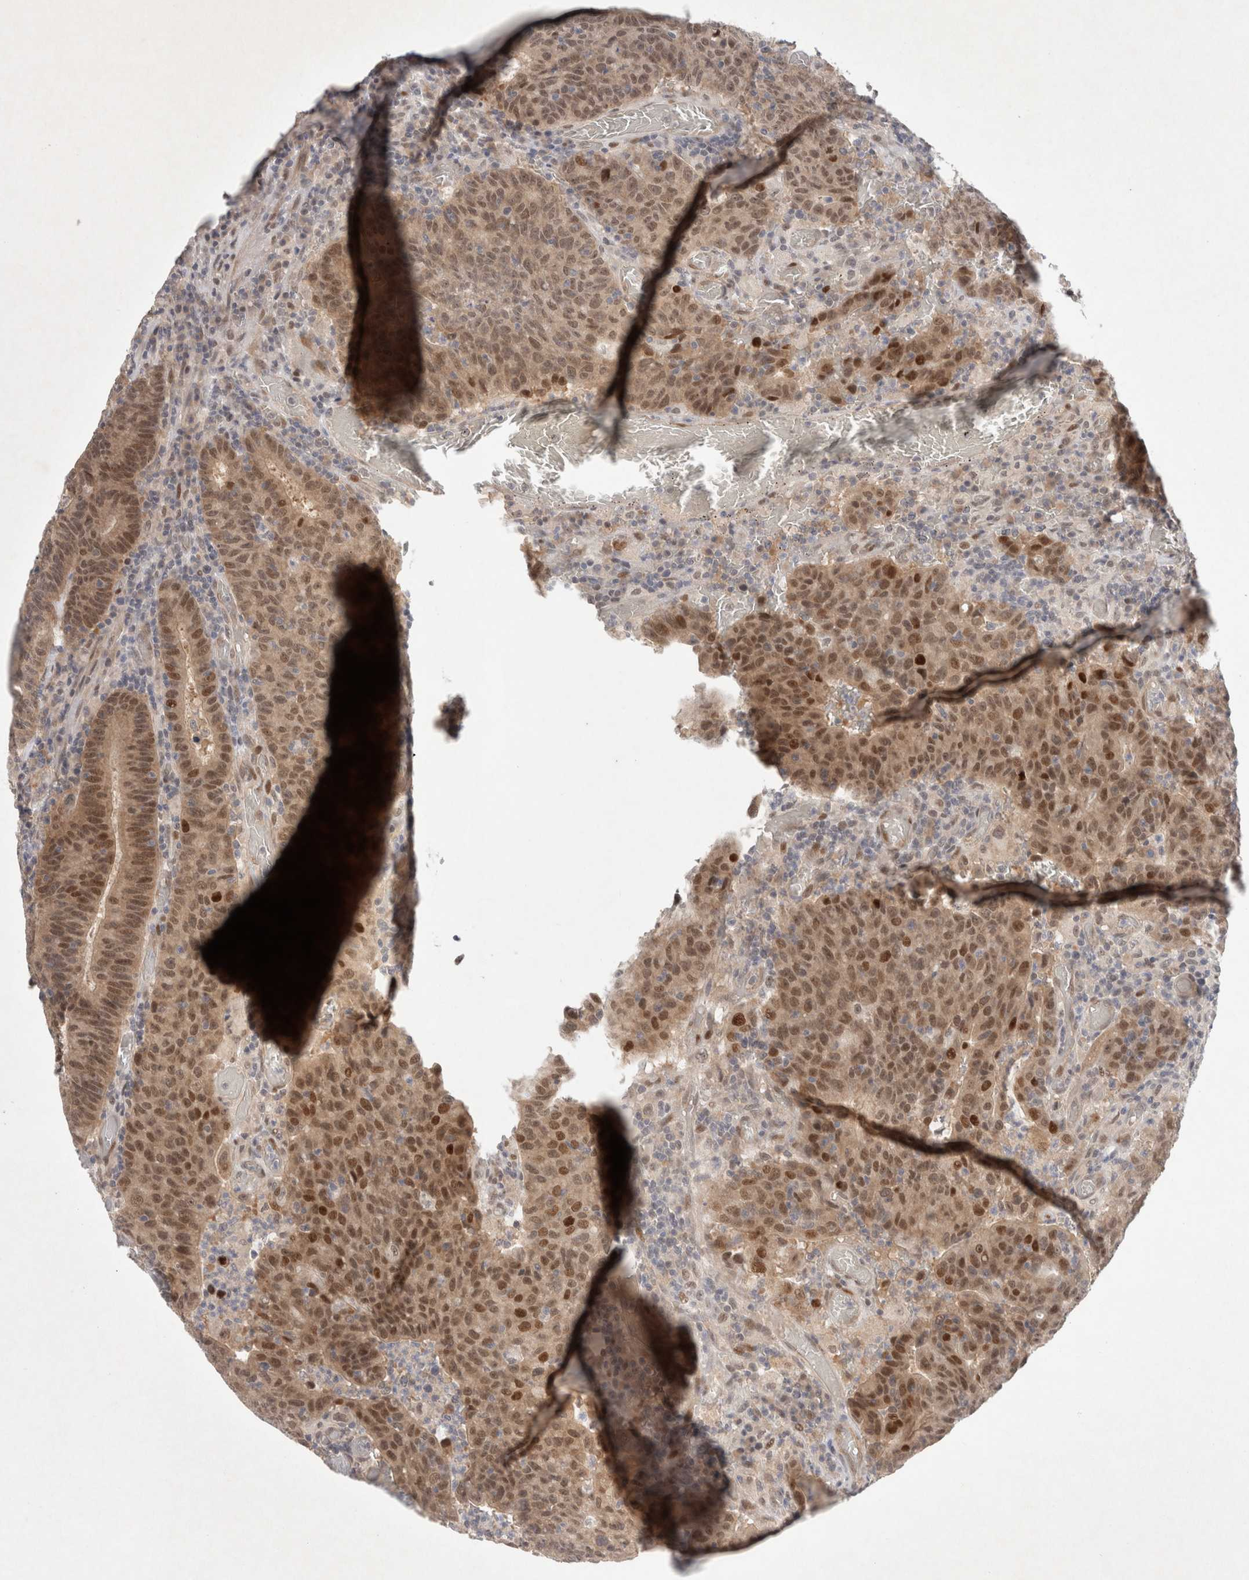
{"staining": {"intensity": "moderate", "quantity": ">75%", "location": "cytoplasmic/membranous,nuclear"}, "tissue": "colorectal cancer", "cell_type": "Tumor cells", "image_type": "cancer", "snomed": [{"axis": "morphology", "description": "Adenocarcinoma, NOS"}, {"axis": "topography", "description": "Colon"}], "caption": "Immunohistochemical staining of colorectal adenocarcinoma reveals medium levels of moderate cytoplasmic/membranous and nuclear expression in about >75% of tumor cells.", "gene": "RASAL2", "patient": {"sex": "female", "age": 75}}